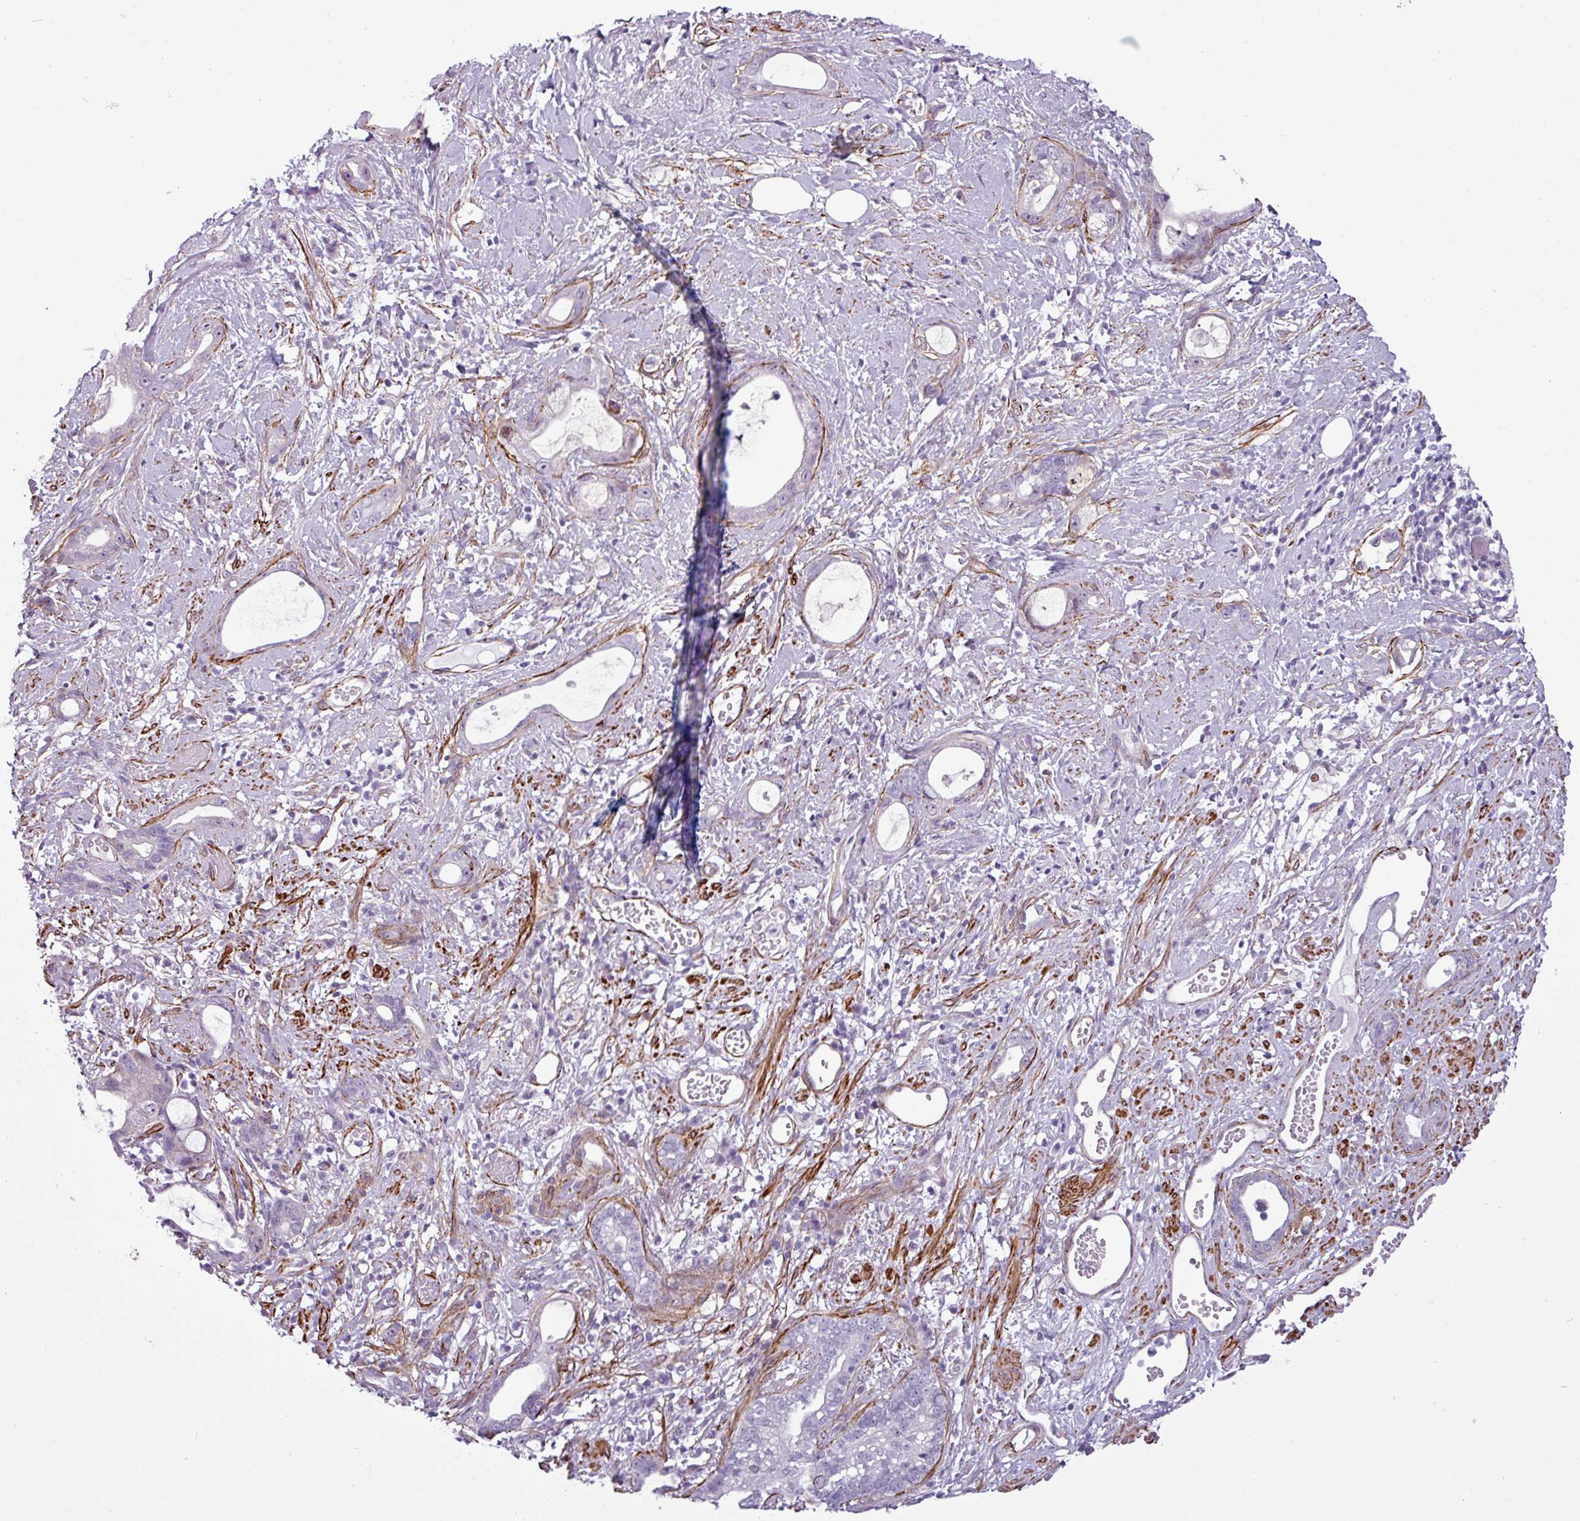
{"staining": {"intensity": "negative", "quantity": "none", "location": "none"}, "tissue": "stomach cancer", "cell_type": "Tumor cells", "image_type": "cancer", "snomed": [{"axis": "morphology", "description": "Adenocarcinoma, NOS"}, {"axis": "topography", "description": "Stomach"}], "caption": "A micrograph of human stomach cancer is negative for staining in tumor cells.", "gene": "ATP10A", "patient": {"sex": "male", "age": 55}}